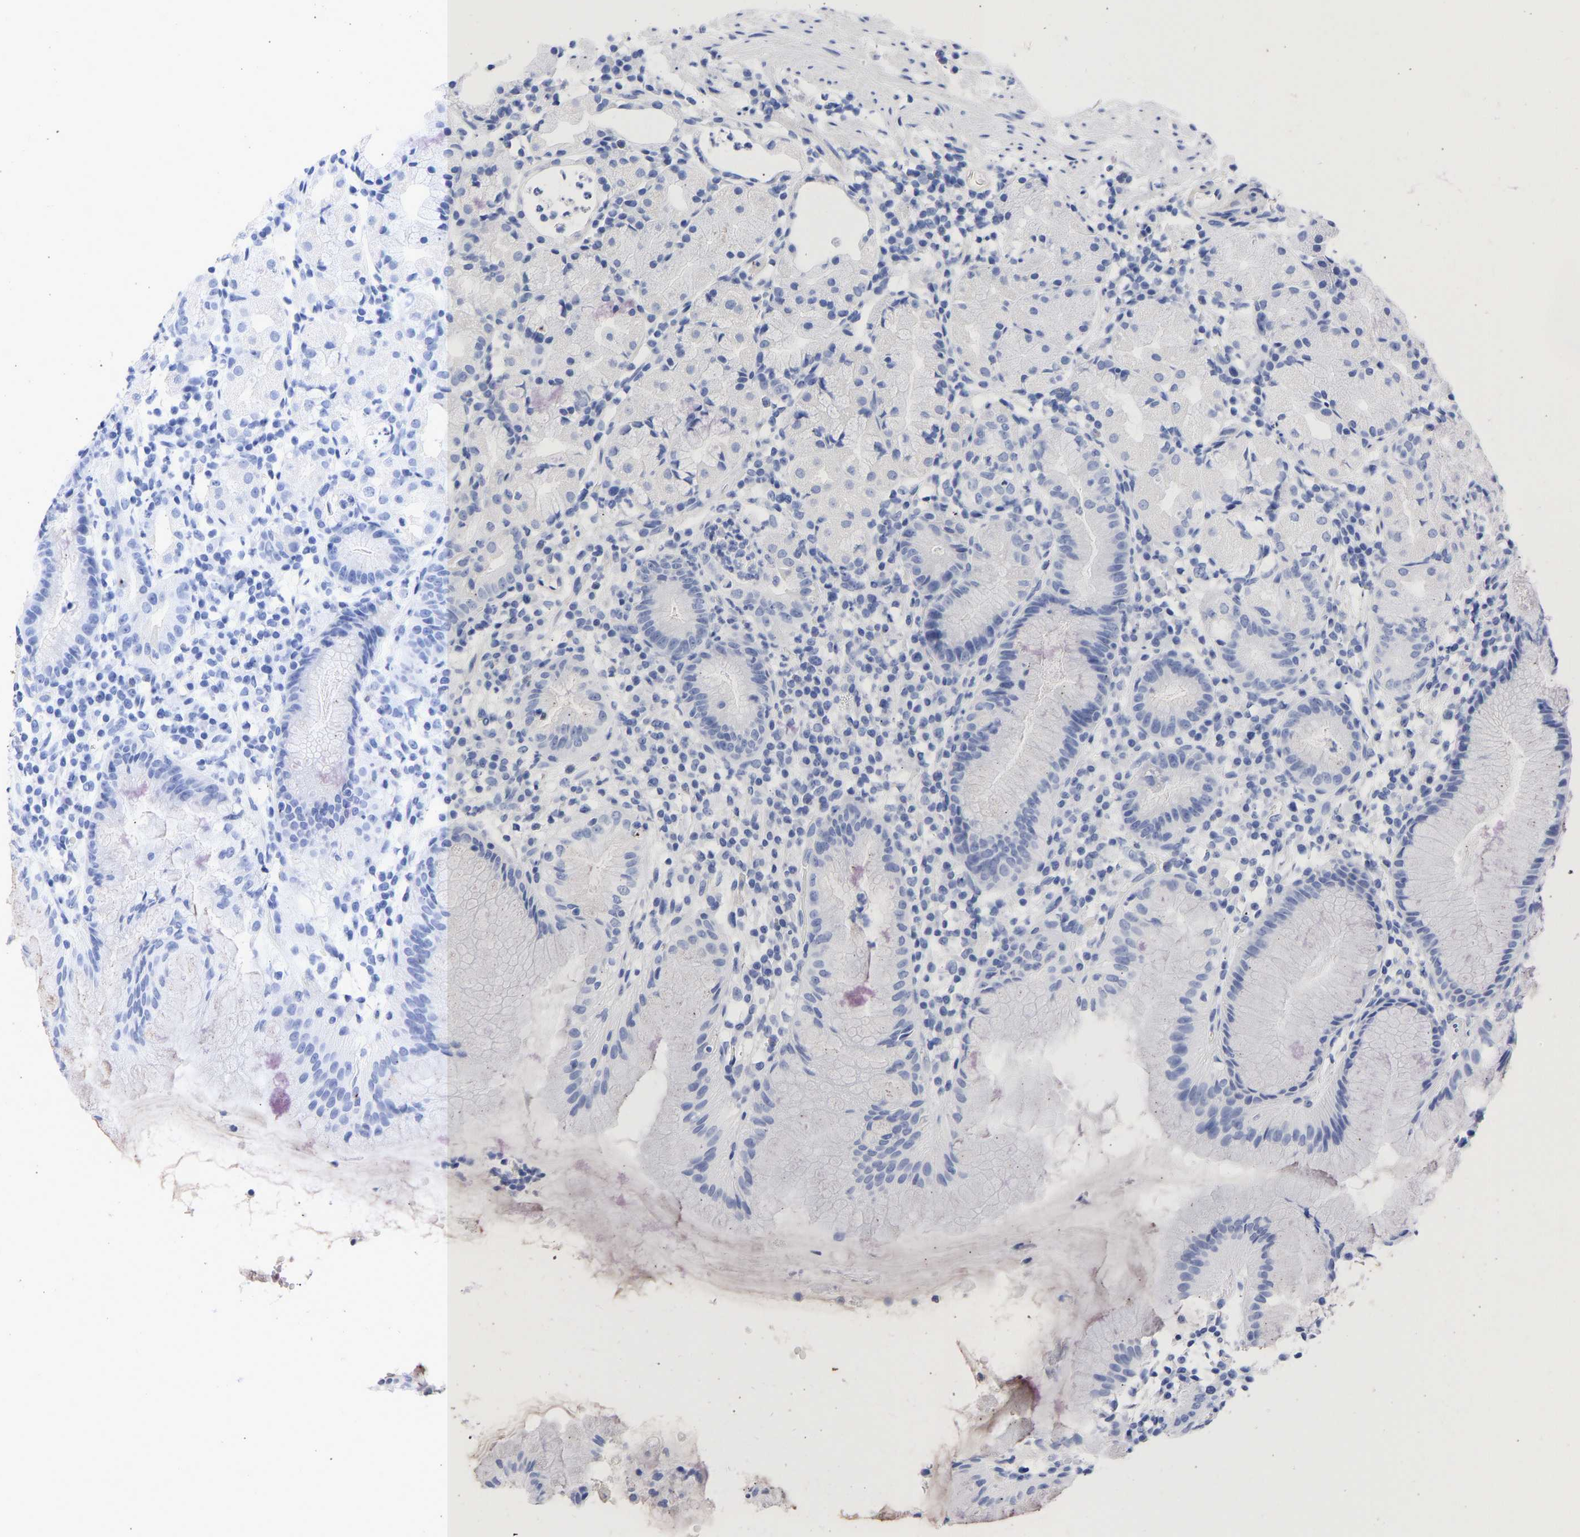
{"staining": {"intensity": "negative", "quantity": "none", "location": "none"}, "tissue": "stomach", "cell_type": "Glandular cells", "image_type": "normal", "snomed": [{"axis": "morphology", "description": "Normal tissue, NOS"}, {"axis": "topography", "description": "Stomach"}, {"axis": "topography", "description": "Stomach, lower"}], "caption": "Immunohistochemistry of unremarkable stomach demonstrates no staining in glandular cells.", "gene": "KRT1", "patient": {"sex": "female", "age": 75}}